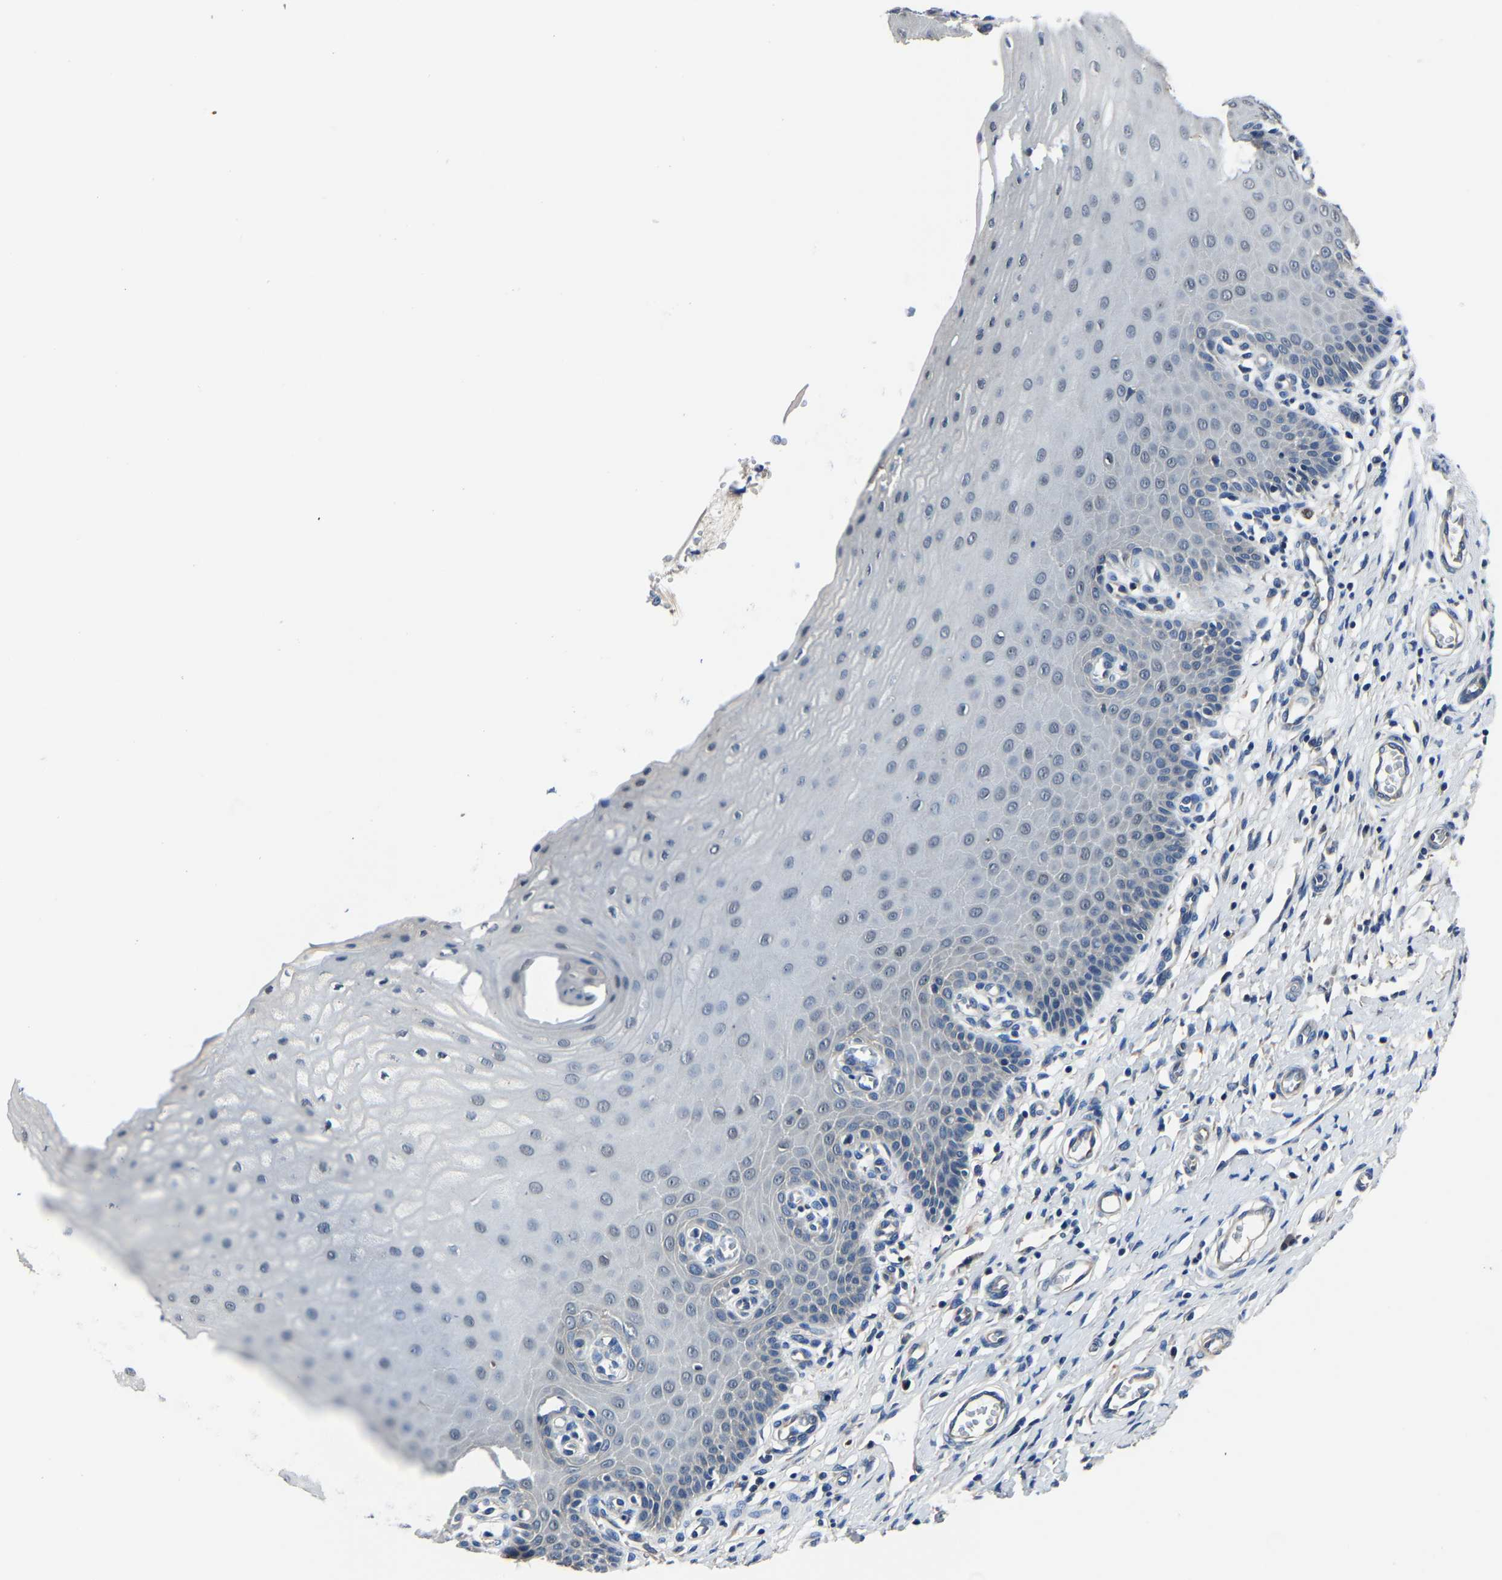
{"staining": {"intensity": "negative", "quantity": "none", "location": "none"}, "tissue": "cervix", "cell_type": "Glandular cells", "image_type": "normal", "snomed": [{"axis": "morphology", "description": "Normal tissue, NOS"}, {"axis": "topography", "description": "Cervix"}], "caption": "IHC histopathology image of benign cervix: cervix stained with DAB (3,3'-diaminobenzidine) displays no significant protein staining in glandular cells. (Stains: DAB IHC with hematoxylin counter stain, Microscopy: brightfield microscopy at high magnification).", "gene": "STRBP", "patient": {"sex": "female", "age": 55}}